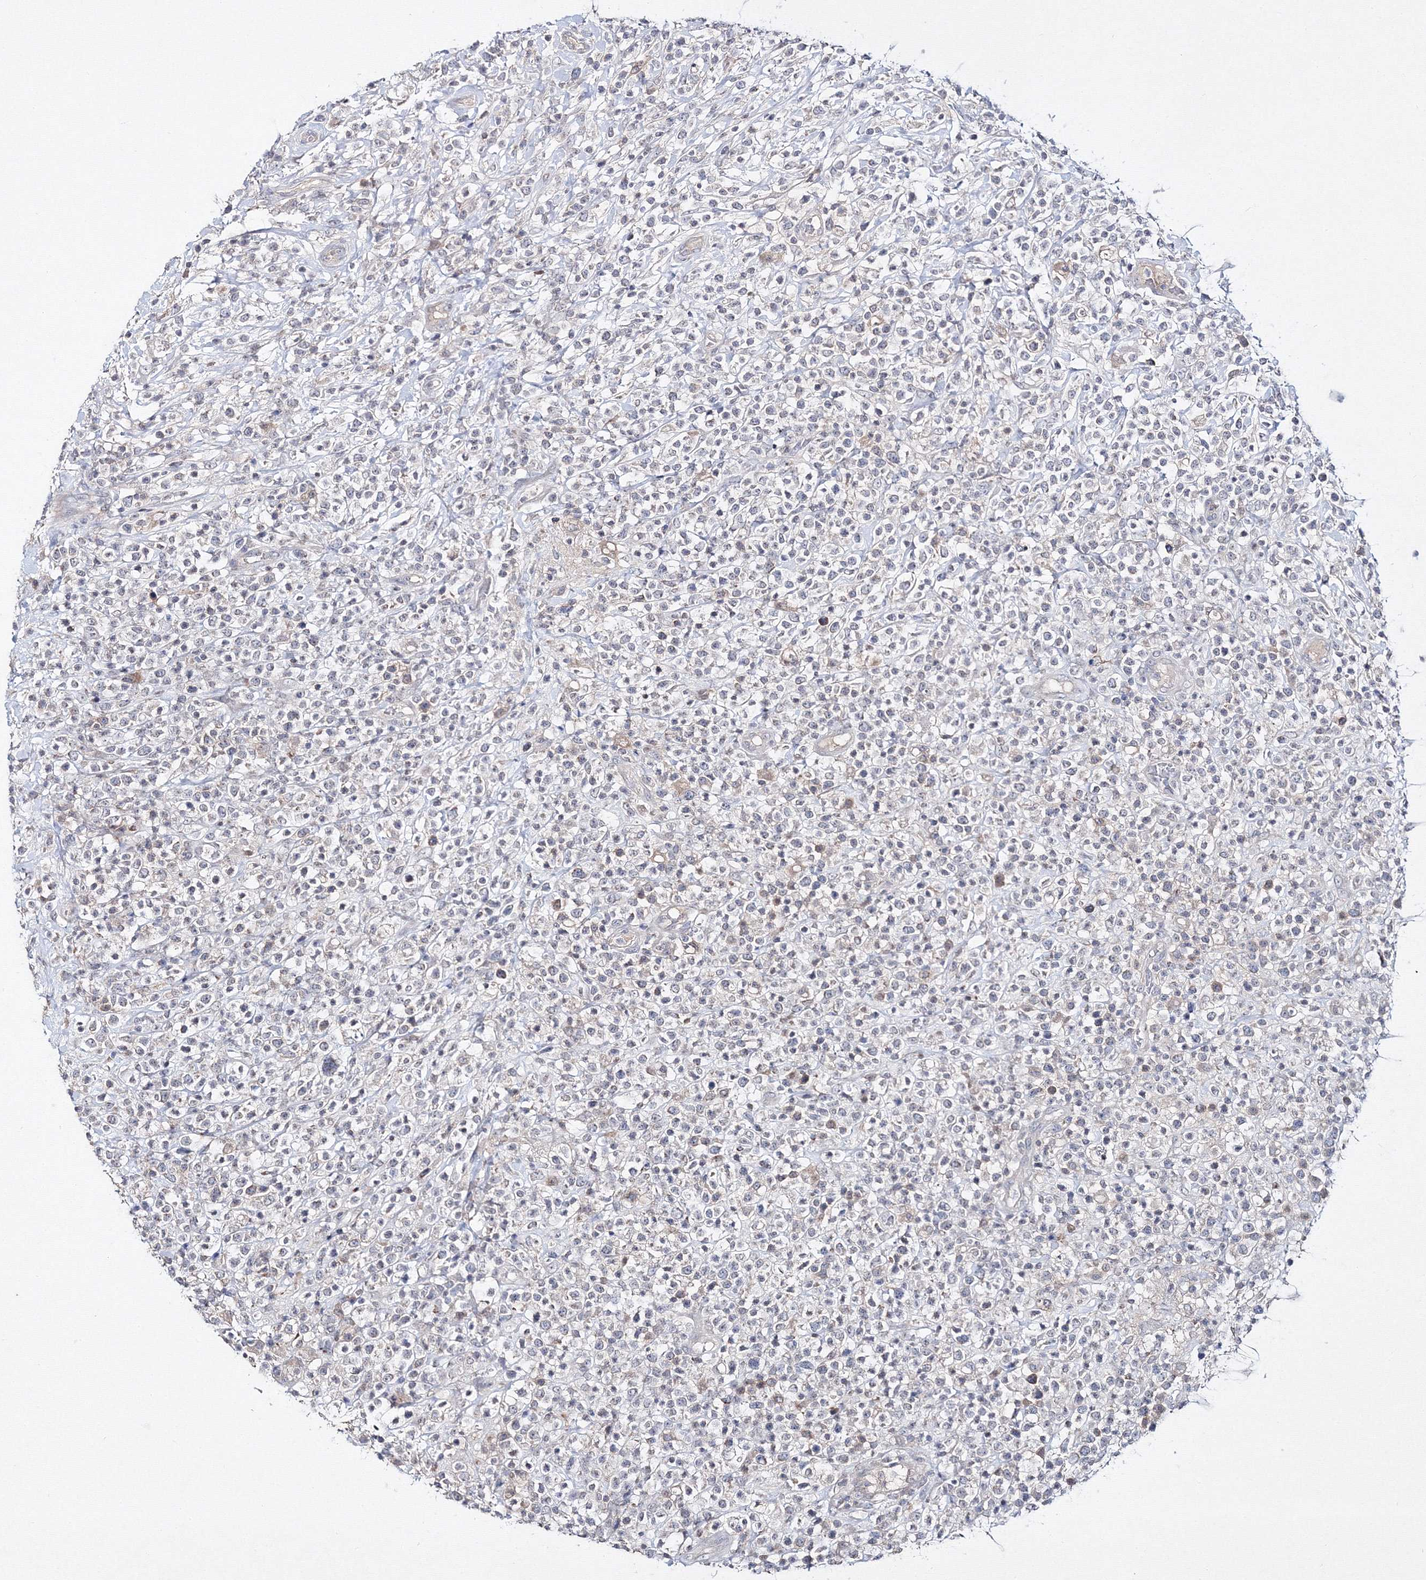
{"staining": {"intensity": "negative", "quantity": "none", "location": "none"}, "tissue": "lymphoma", "cell_type": "Tumor cells", "image_type": "cancer", "snomed": [{"axis": "morphology", "description": "Malignant lymphoma, non-Hodgkin's type, High grade"}, {"axis": "topography", "description": "Colon"}], "caption": "Malignant lymphoma, non-Hodgkin's type (high-grade) was stained to show a protein in brown. There is no significant positivity in tumor cells.", "gene": "NEU4", "patient": {"sex": "female", "age": 53}}